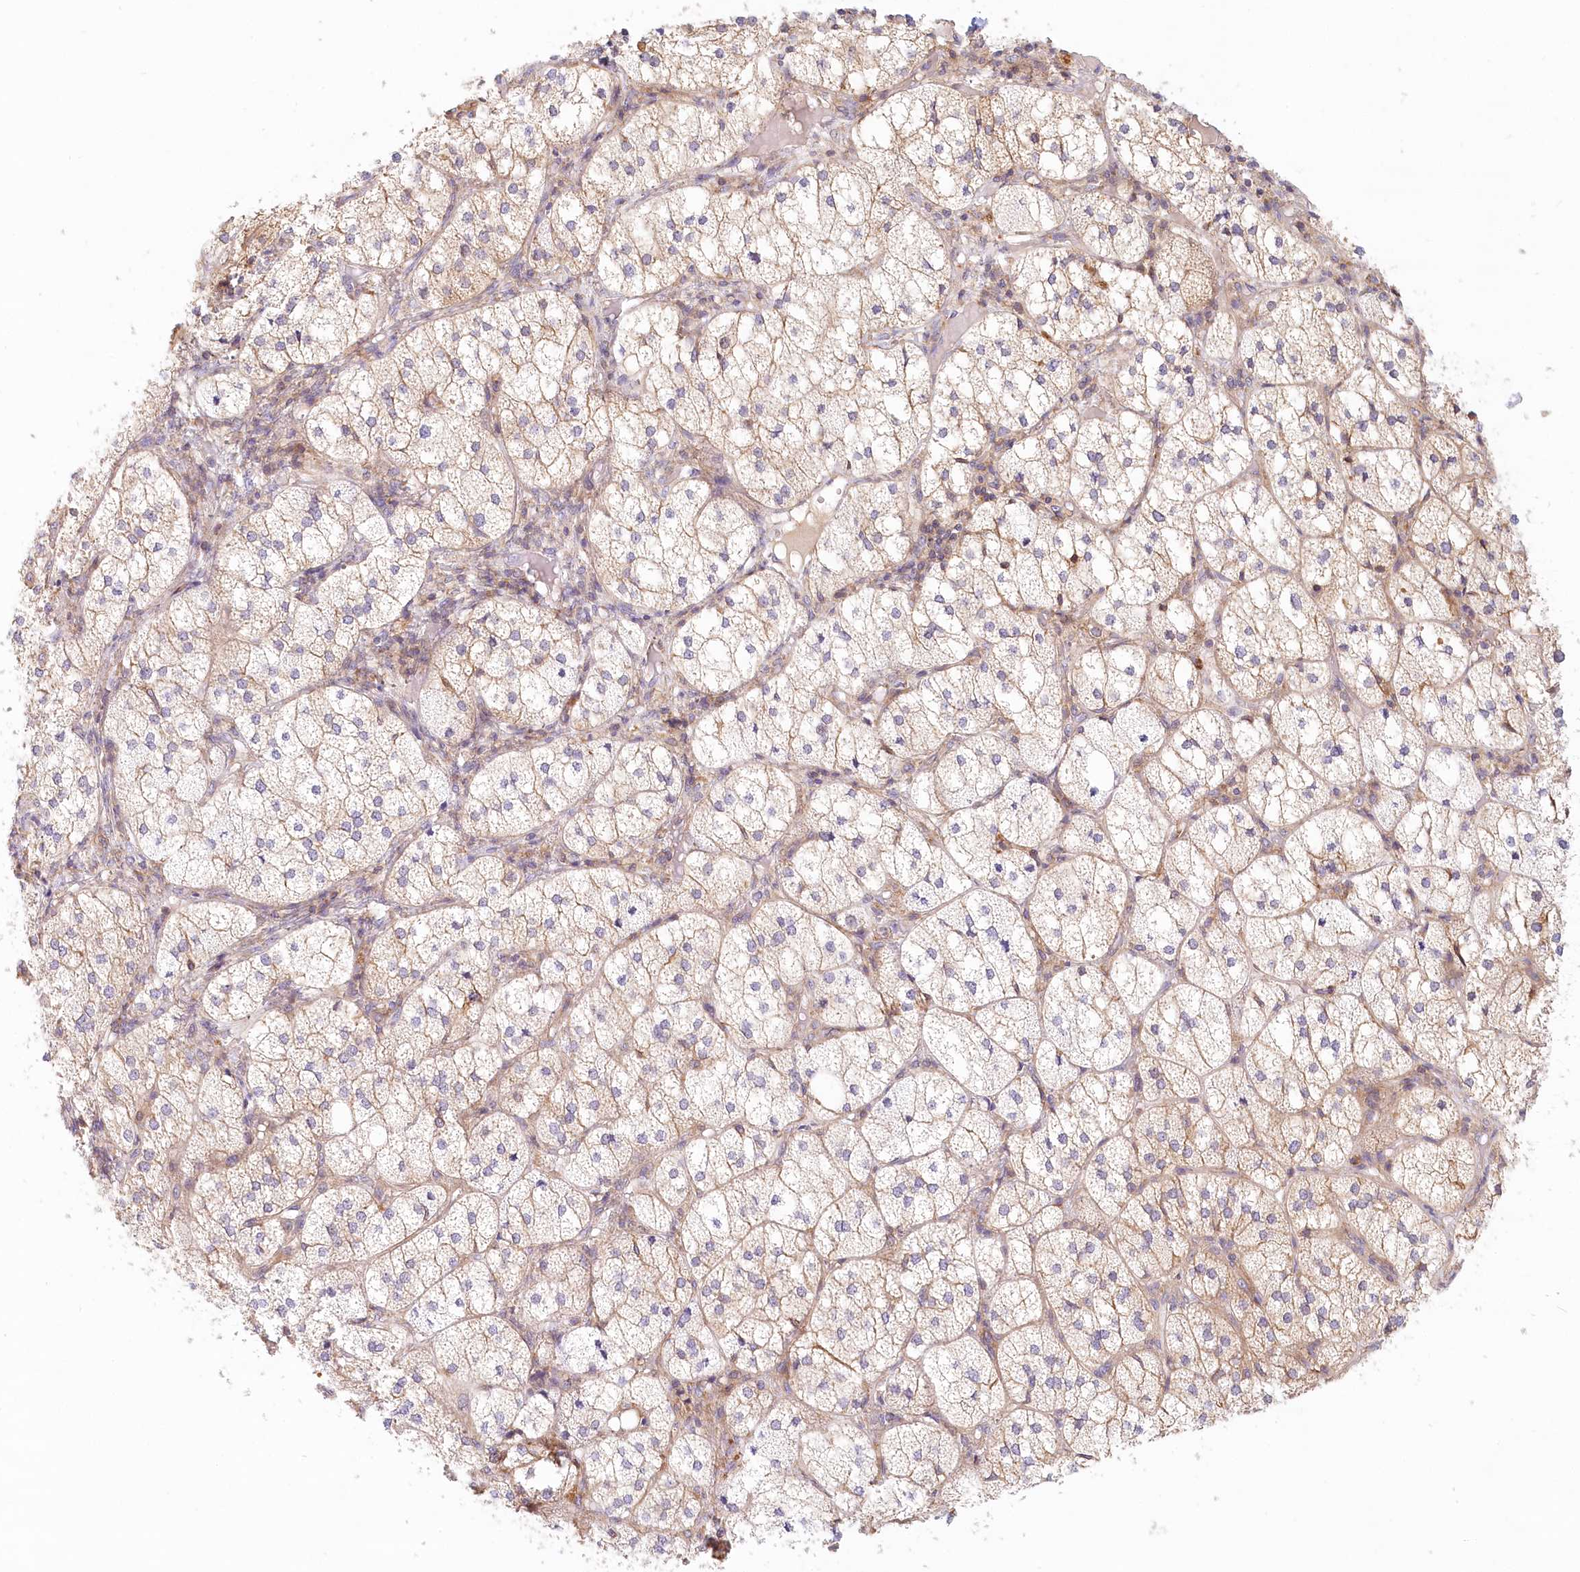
{"staining": {"intensity": "moderate", "quantity": ">75%", "location": "cytoplasmic/membranous"}, "tissue": "adrenal gland", "cell_type": "Glandular cells", "image_type": "normal", "snomed": [{"axis": "morphology", "description": "Normal tissue, NOS"}, {"axis": "topography", "description": "Adrenal gland"}], "caption": "IHC of benign adrenal gland displays medium levels of moderate cytoplasmic/membranous positivity in about >75% of glandular cells.", "gene": "UMPS", "patient": {"sex": "female", "age": 61}}